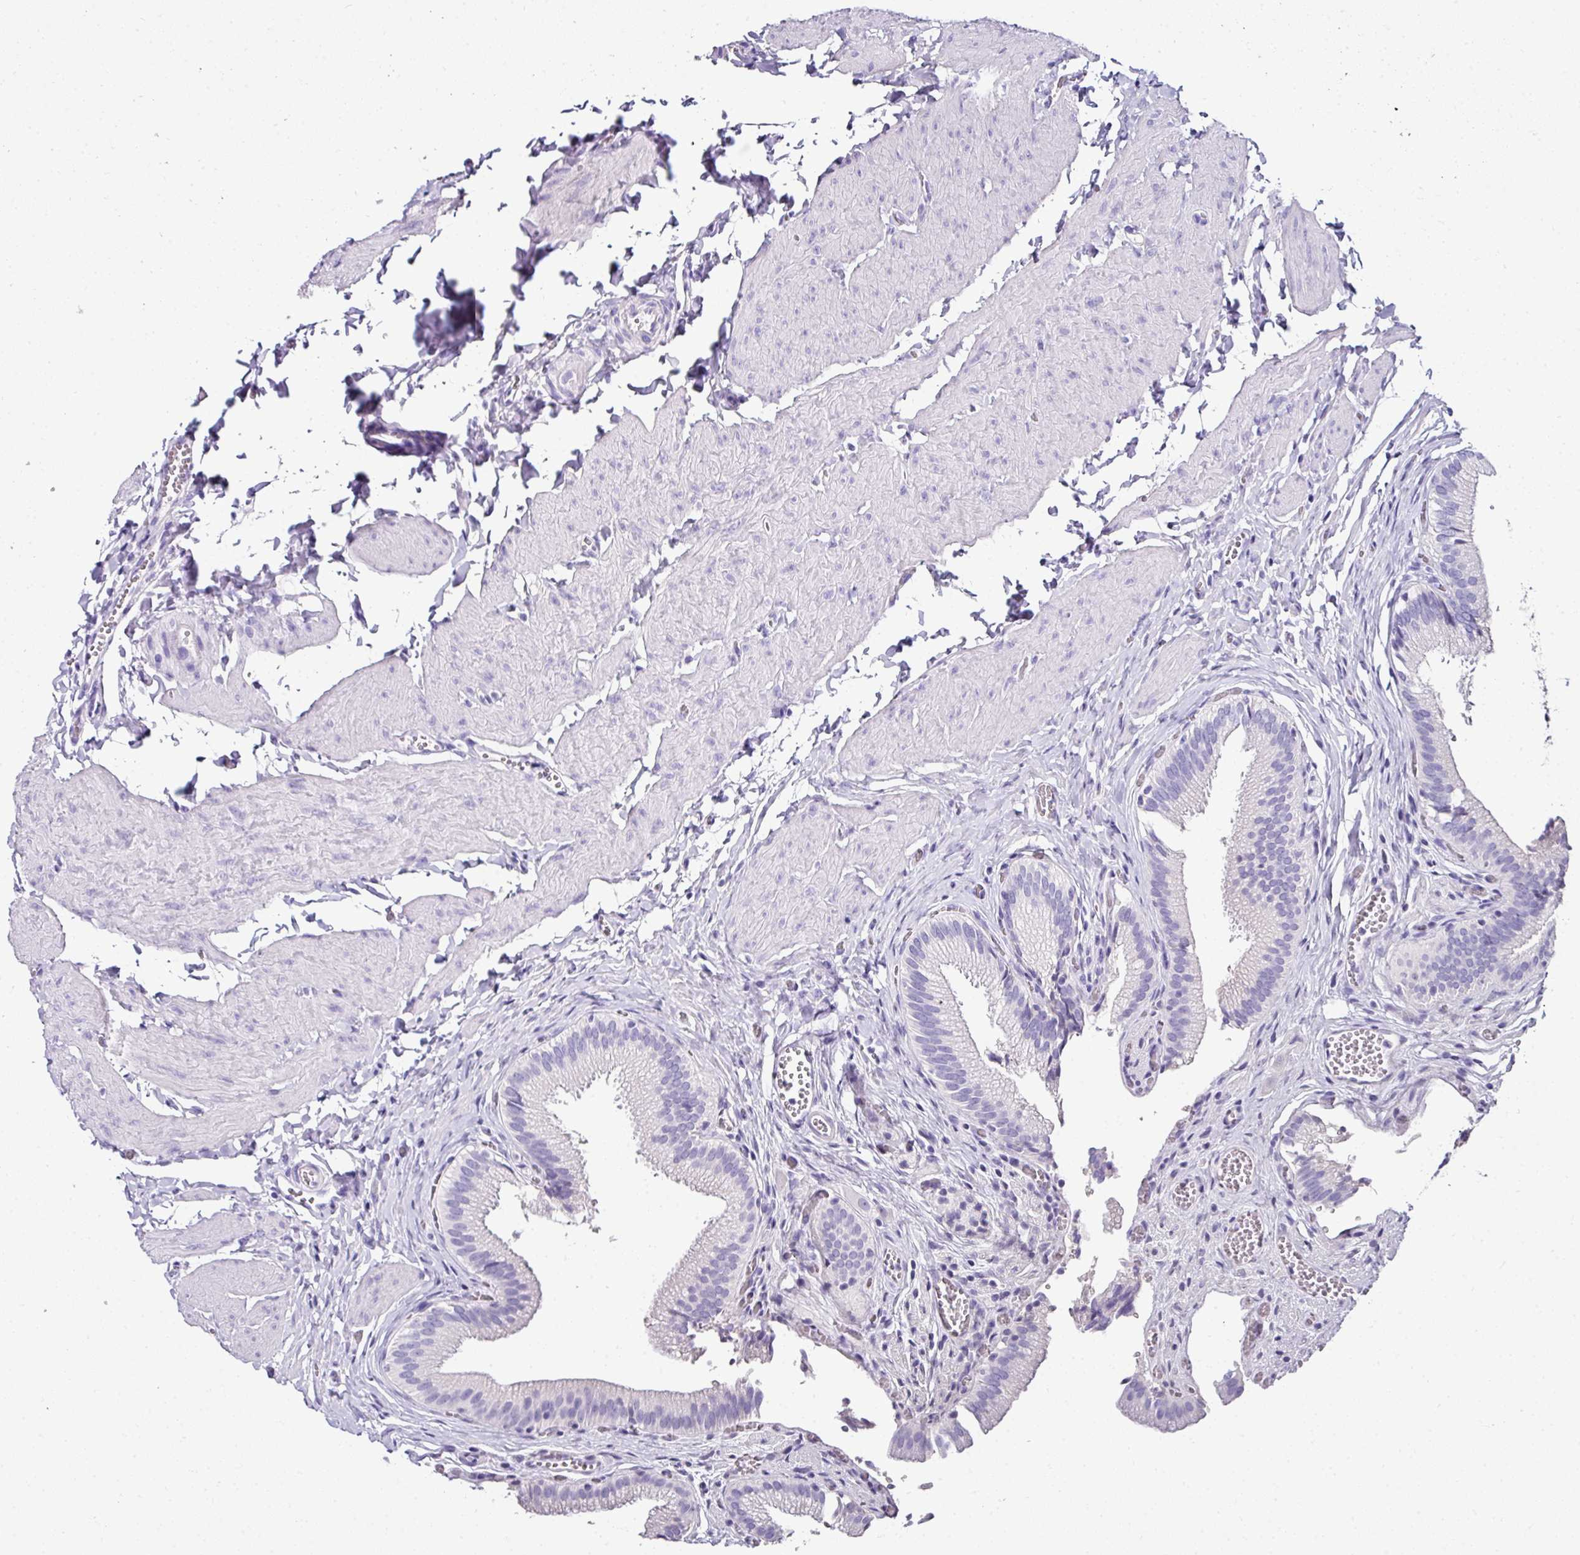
{"staining": {"intensity": "negative", "quantity": "none", "location": "none"}, "tissue": "gallbladder", "cell_type": "Glandular cells", "image_type": "normal", "snomed": [{"axis": "morphology", "description": "Normal tissue, NOS"}, {"axis": "topography", "description": "Gallbladder"}, {"axis": "topography", "description": "Peripheral nerve tissue"}], "caption": "An image of gallbladder stained for a protein exhibits no brown staining in glandular cells.", "gene": "NAPSA", "patient": {"sex": "male", "age": 17}}